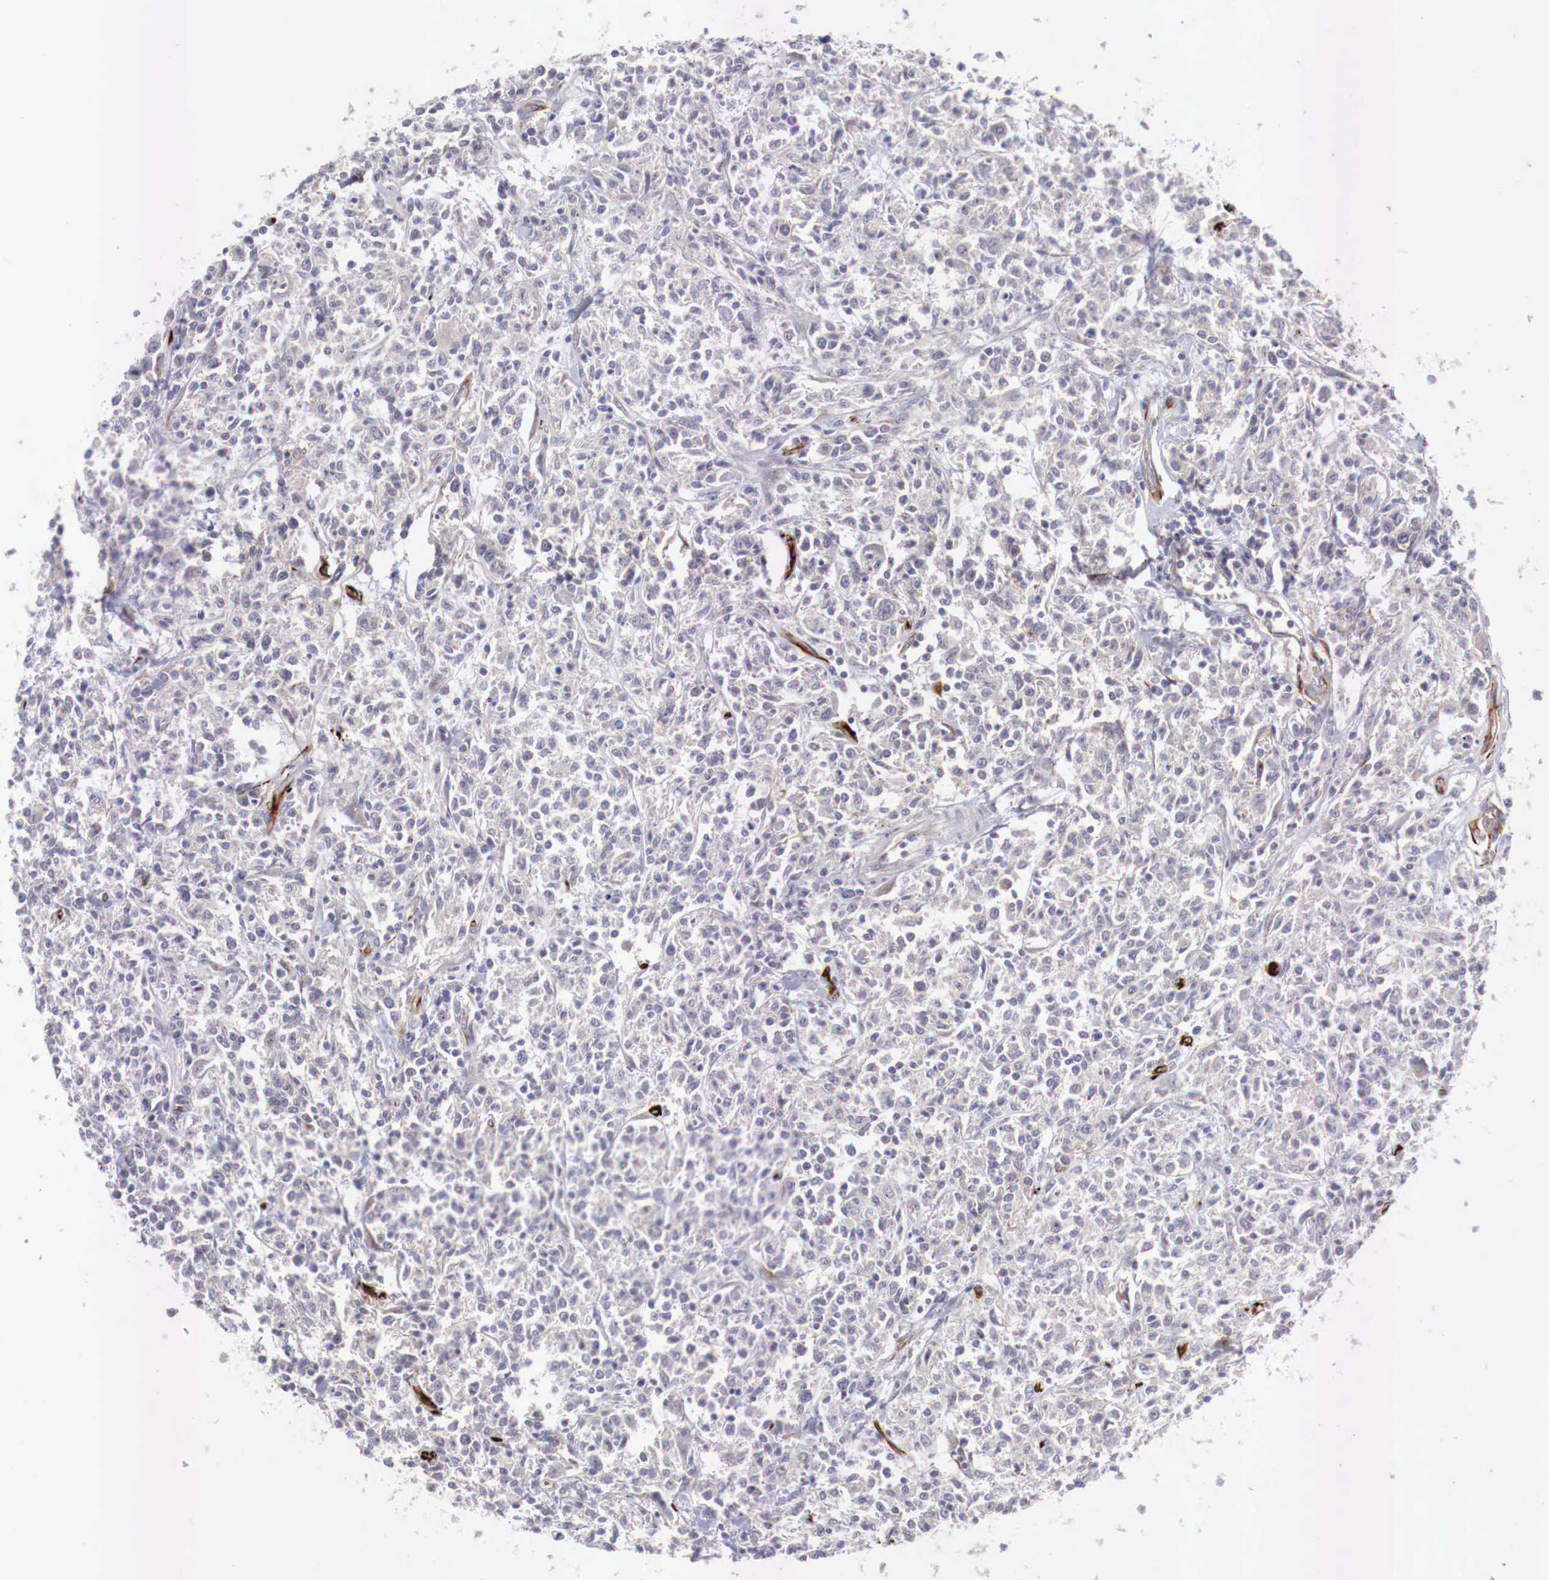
{"staining": {"intensity": "negative", "quantity": "none", "location": "none"}, "tissue": "lymphoma", "cell_type": "Tumor cells", "image_type": "cancer", "snomed": [{"axis": "morphology", "description": "Malignant lymphoma, non-Hodgkin's type, Low grade"}, {"axis": "topography", "description": "Small intestine"}], "caption": "Immunohistochemistry (IHC) micrograph of human low-grade malignant lymphoma, non-Hodgkin's type stained for a protein (brown), which demonstrates no expression in tumor cells.", "gene": "WT1", "patient": {"sex": "female", "age": 59}}